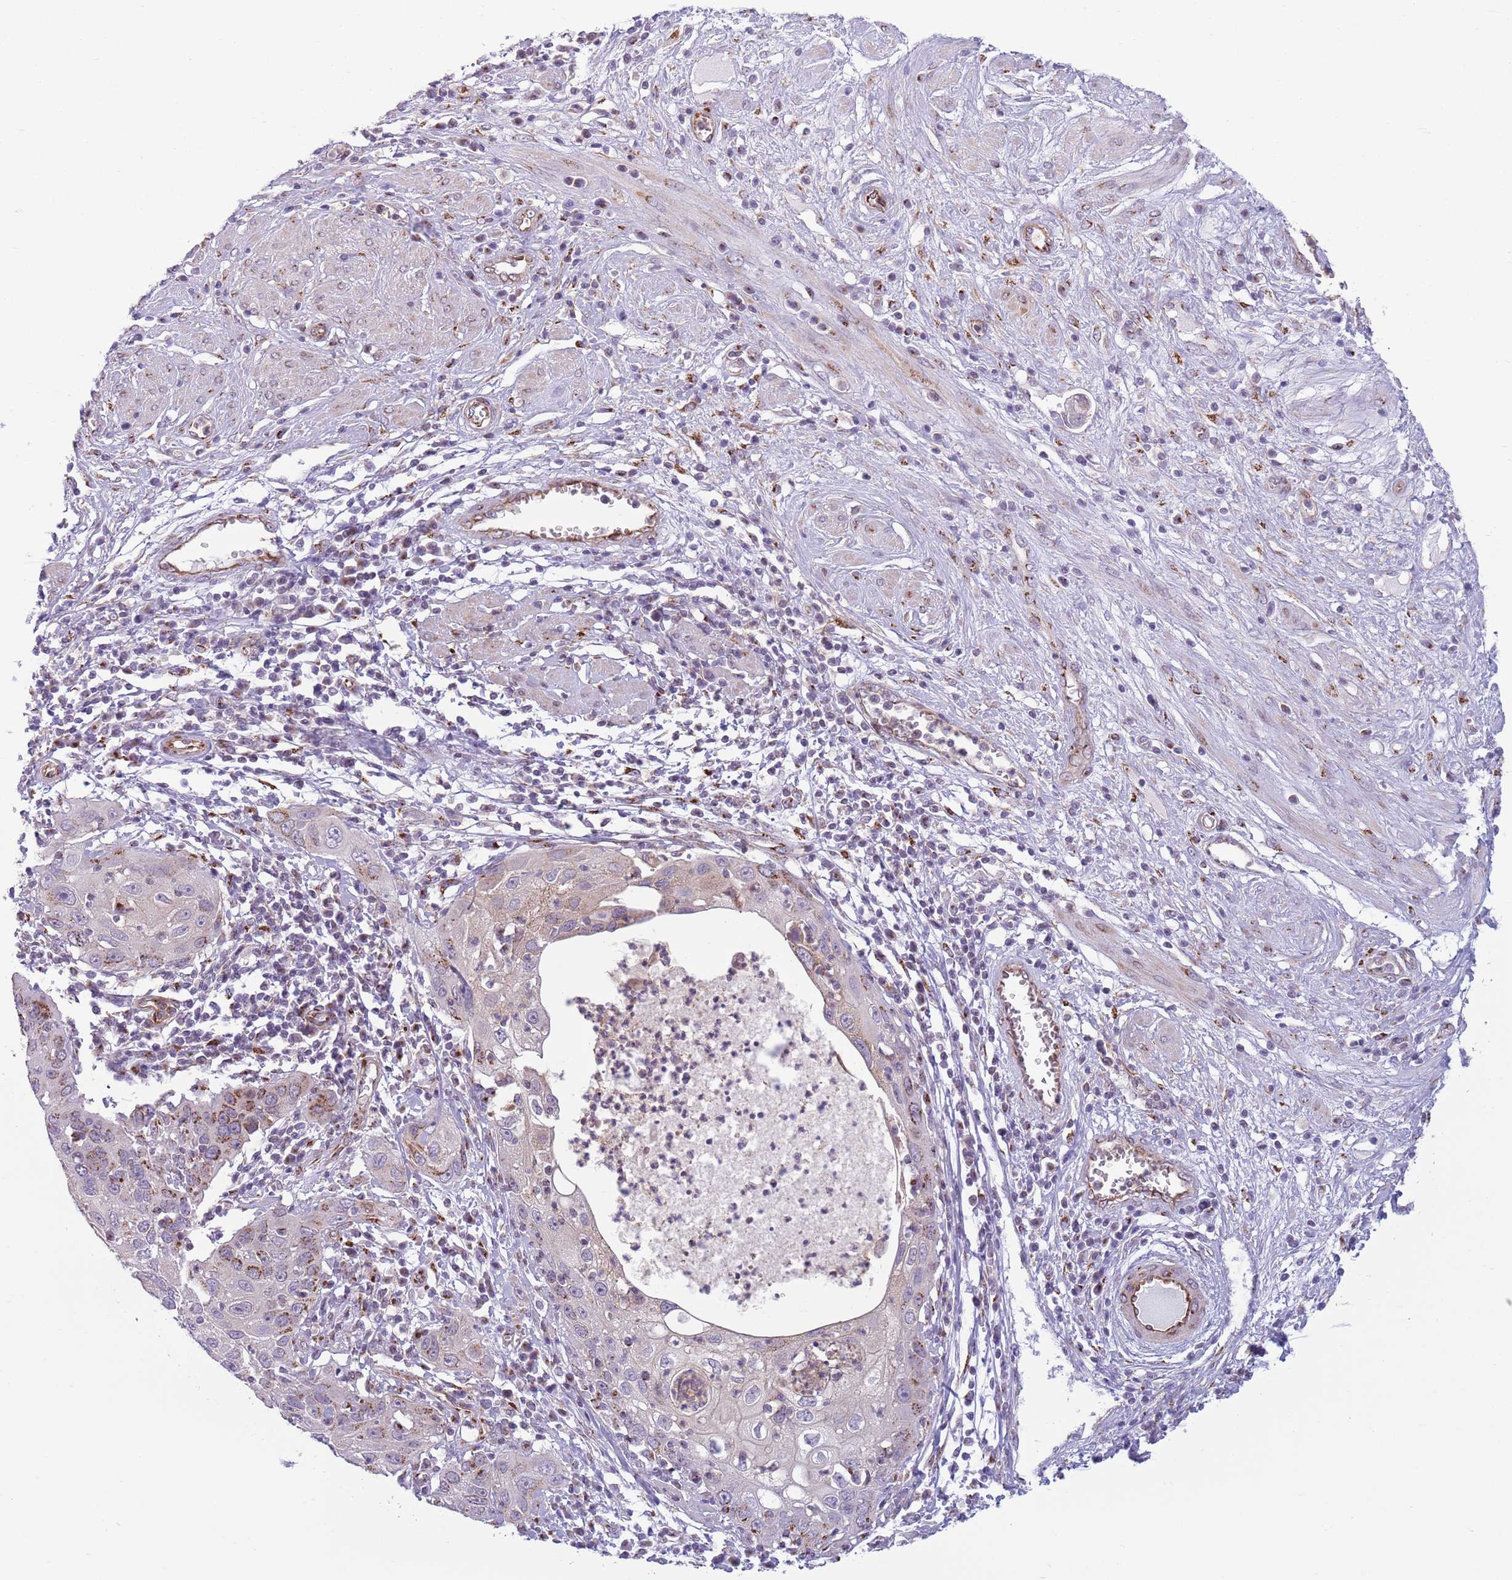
{"staining": {"intensity": "moderate", "quantity": "<25%", "location": "cytoplasmic/membranous"}, "tissue": "cervical cancer", "cell_type": "Tumor cells", "image_type": "cancer", "snomed": [{"axis": "morphology", "description": "Squamous cell carcinoma, NOS"}, {"axis": "topography", "description": "Cervix"}], "caption": "Brown immunohistochemical staining in human squamous cell carcinoma (cervical) reveals moderate cytoplasmic/membranous staining in about <25% of tumor cells.", "gene": "C20orf96", "patient": {"sex": "female", "age": 36}}